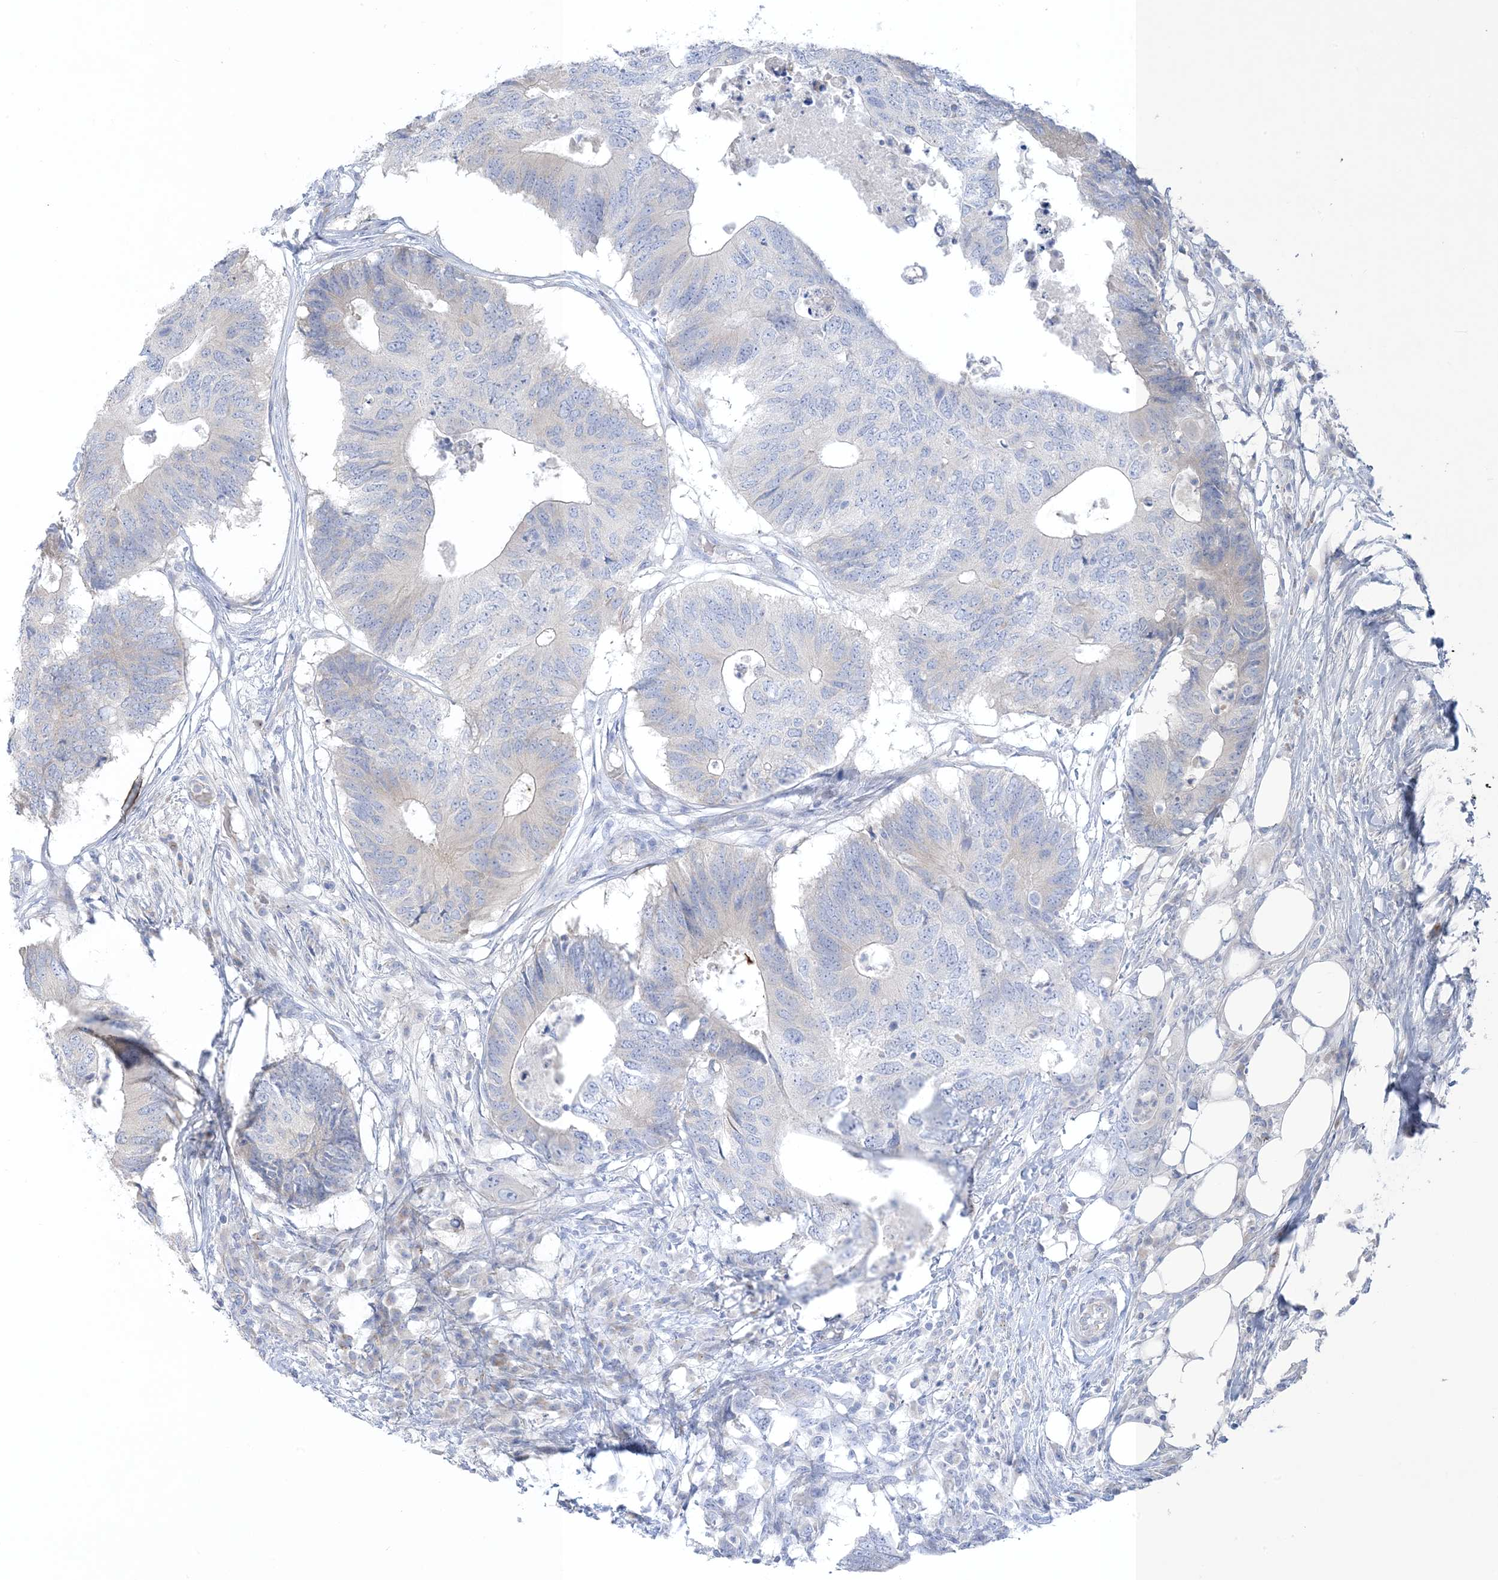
{"staining": {"intensity": "negative", "quantity": "none", "location": "none"}, "tissue": "colorectal cancer", "cell_type": "Tumor cells", "image_type": "cancer", "snomed": [{"axis": "morphology", "description": "Adenocarcinoma, NOS"}, {"axis": "topography", "description": "Colon"}], "caption": "Tumor cells show no significant protein positivity in colorectal adenocarcinoma.", "gene": "XIRP2", "patient": {"sex": "male", "age": 71}}